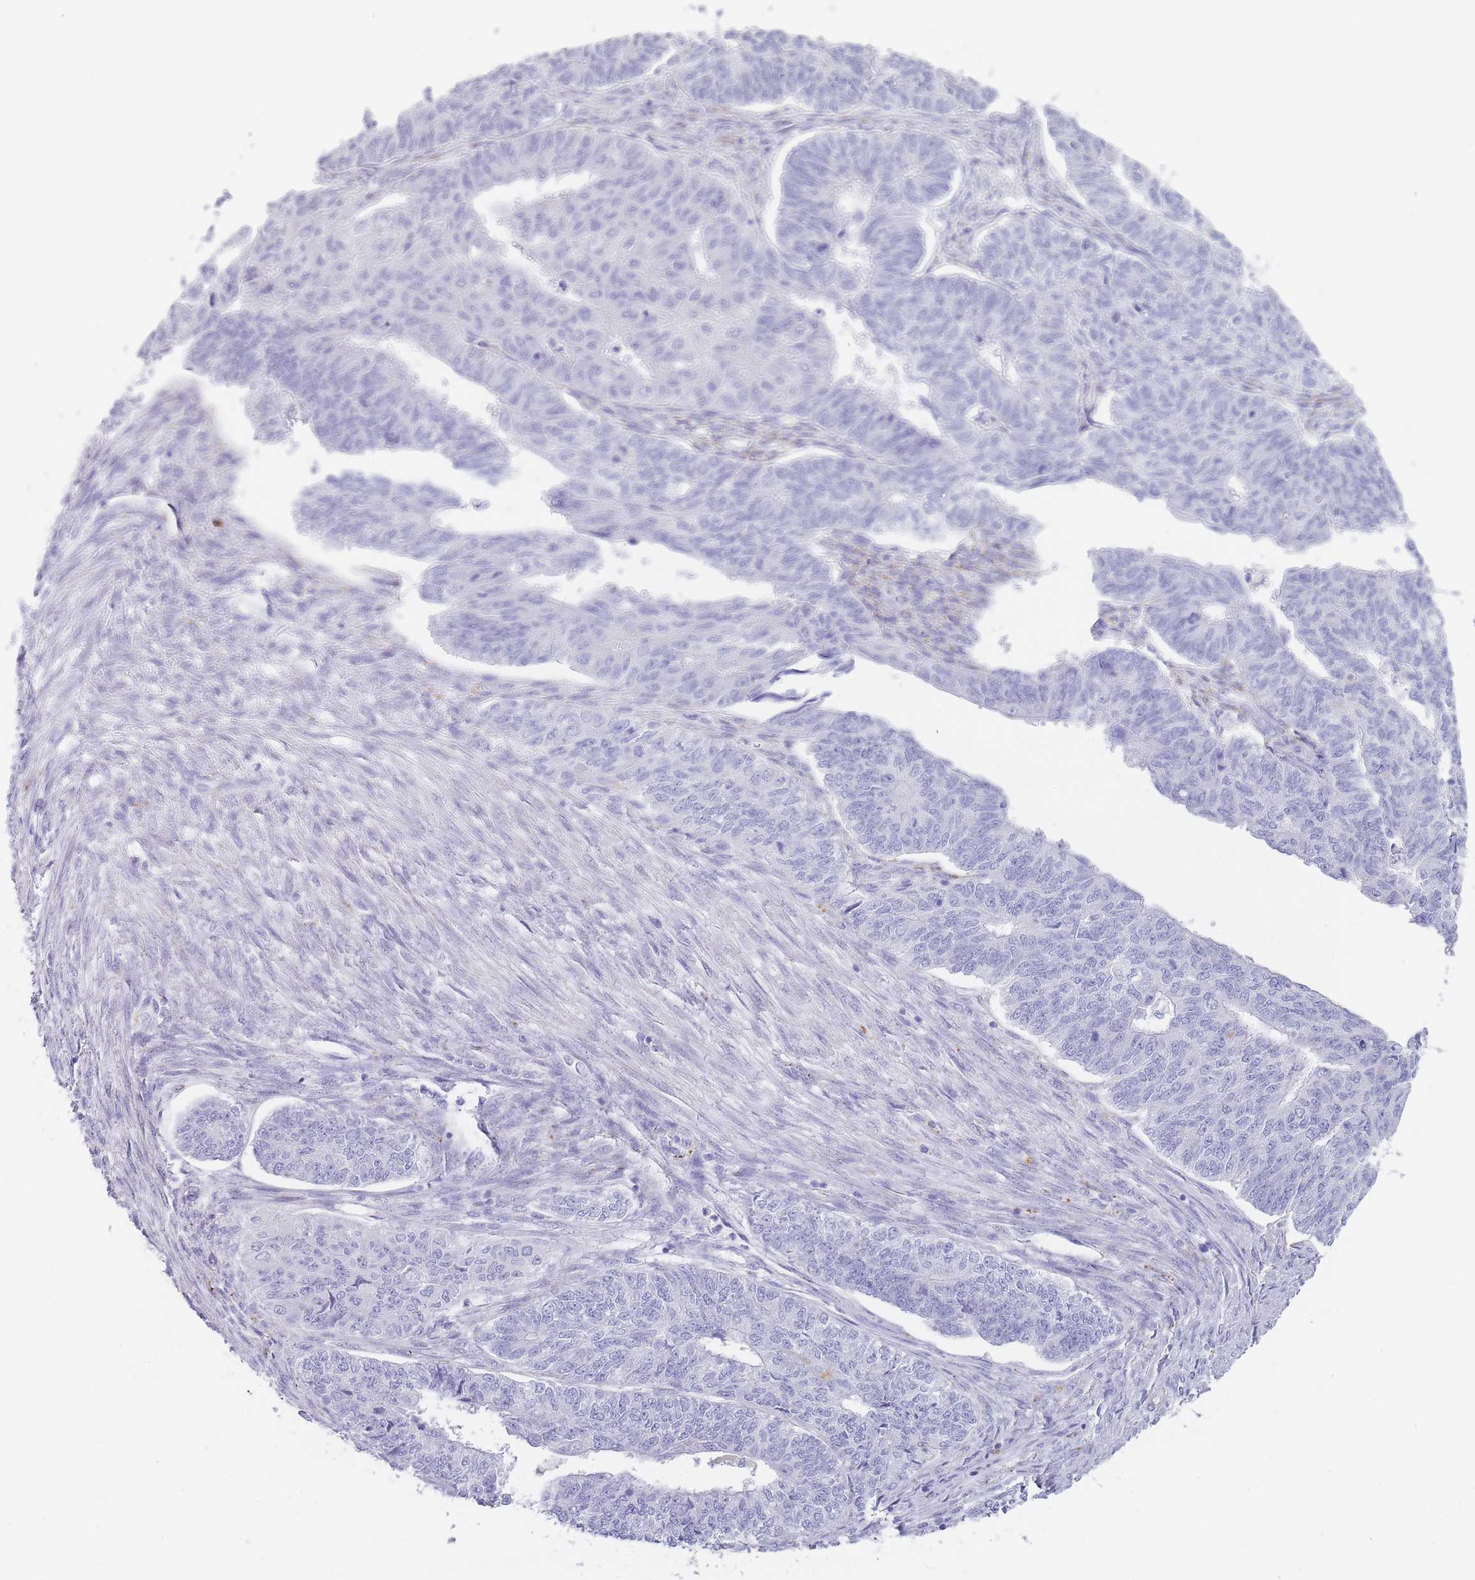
{"staining": {"intensity": "negative", "quantity": "none", "location": "none"}, "tissue": "endometrial cancer", "cell_type": "Tumor cells", "image_type": "cancer", "snomed": [{"axis": "morphology", "description": "Adenocarcinoma, NOS"}, {"axis": "topography", "description": "Endometrium"}], "caption": "The IHC photomicrograph has no significant positivity in tumor cells of endometrial cancer (adenocarcinoma) tissue. The staining is performed using DAB (3,3'-diaminobenzidine) brown chromogen with nuclei counter-stained in using hematoxylin.", "gene": "RHO", "patient": {"sex": "female", "age": 32}}